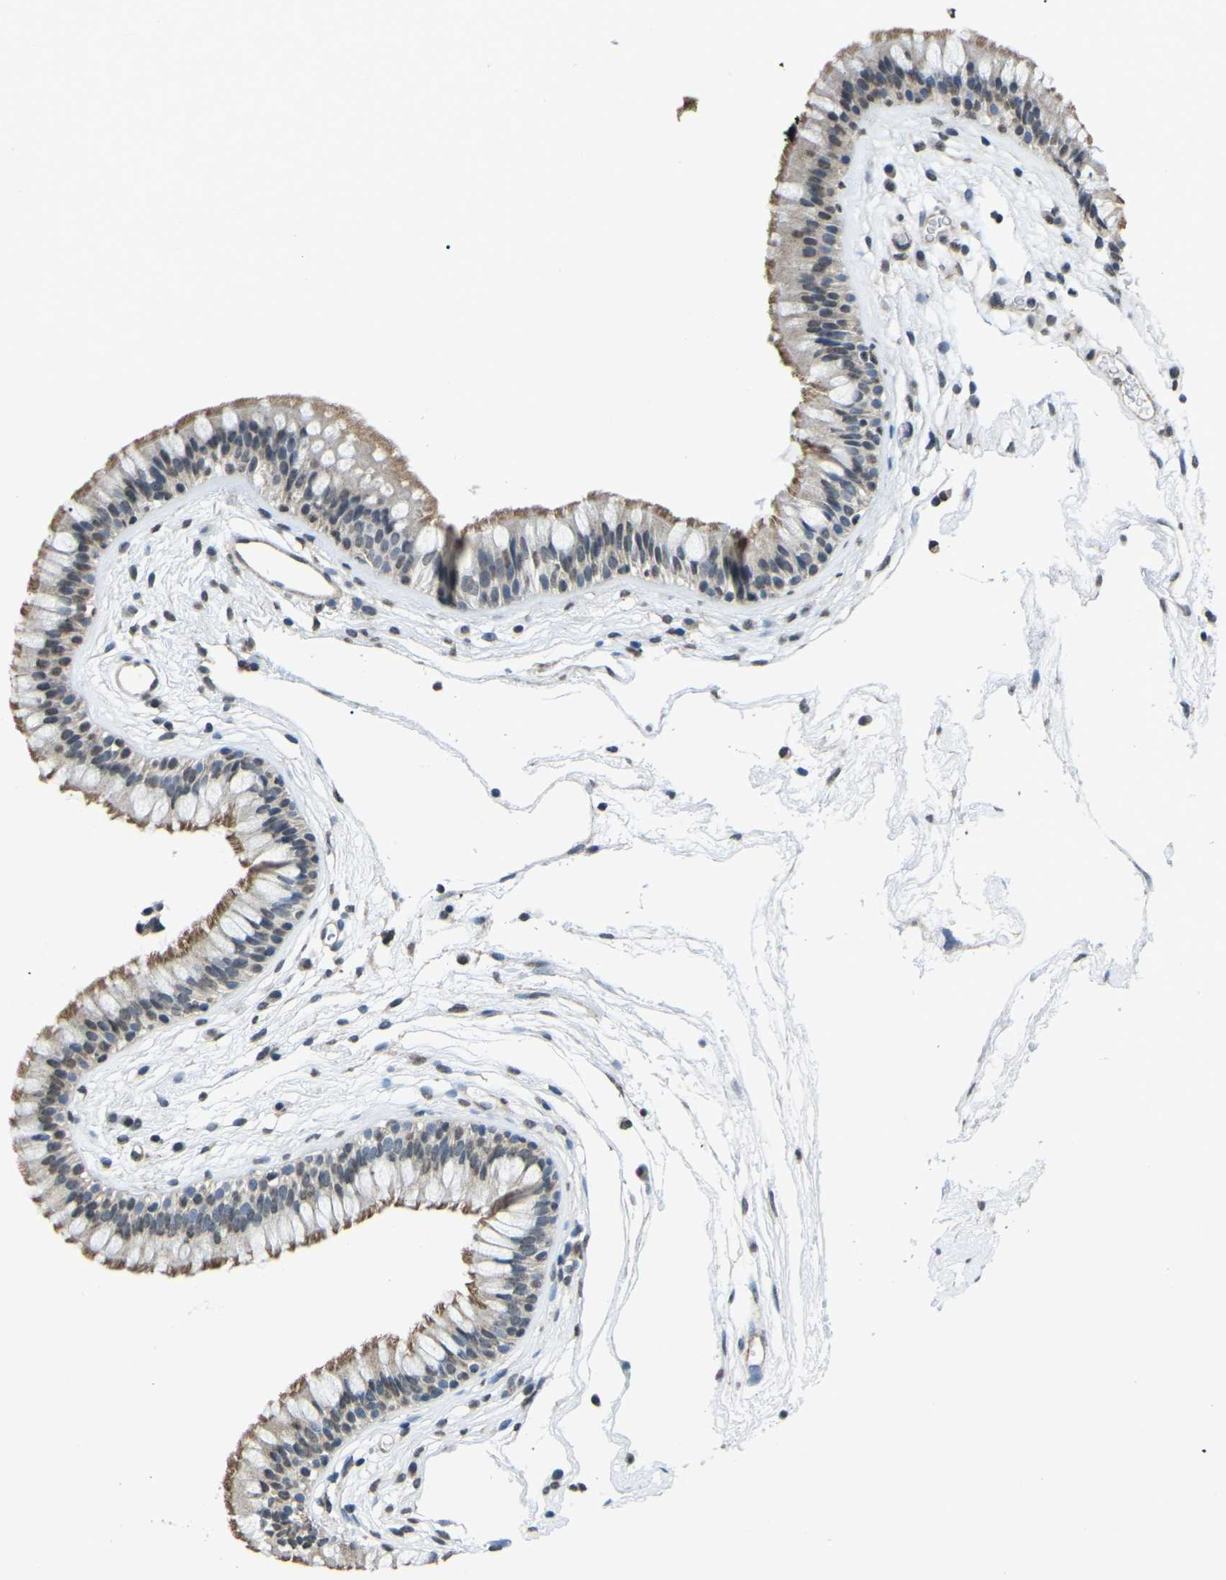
{"staining": {"intensity": "moderate", "quantity": "<25%", "location": "cytoplasmic/membranous"}, "tissue": "nasopharynx", "cell_type": "Respiratory epithelial cells", "image_type": "normal", "snomed": [{"axis": "morphology", "description": "Normal tissue, NOS"}, {"axis": "morphology", "description": "Inflammation, NOS"}, {"axis": "topography", "description": "Nasopharynx"}], "caption": "DAB (3,3'-diaminobenzidine) immunohistochemical staining of benign nasopharynx displays moderate cytoplasmic/membranous protein expression in about <25% of respiratory epithelial cells. Nuclei are stained in blue.", "gene": "TFR2", "patient": {"sex": "male", "age": 48}}